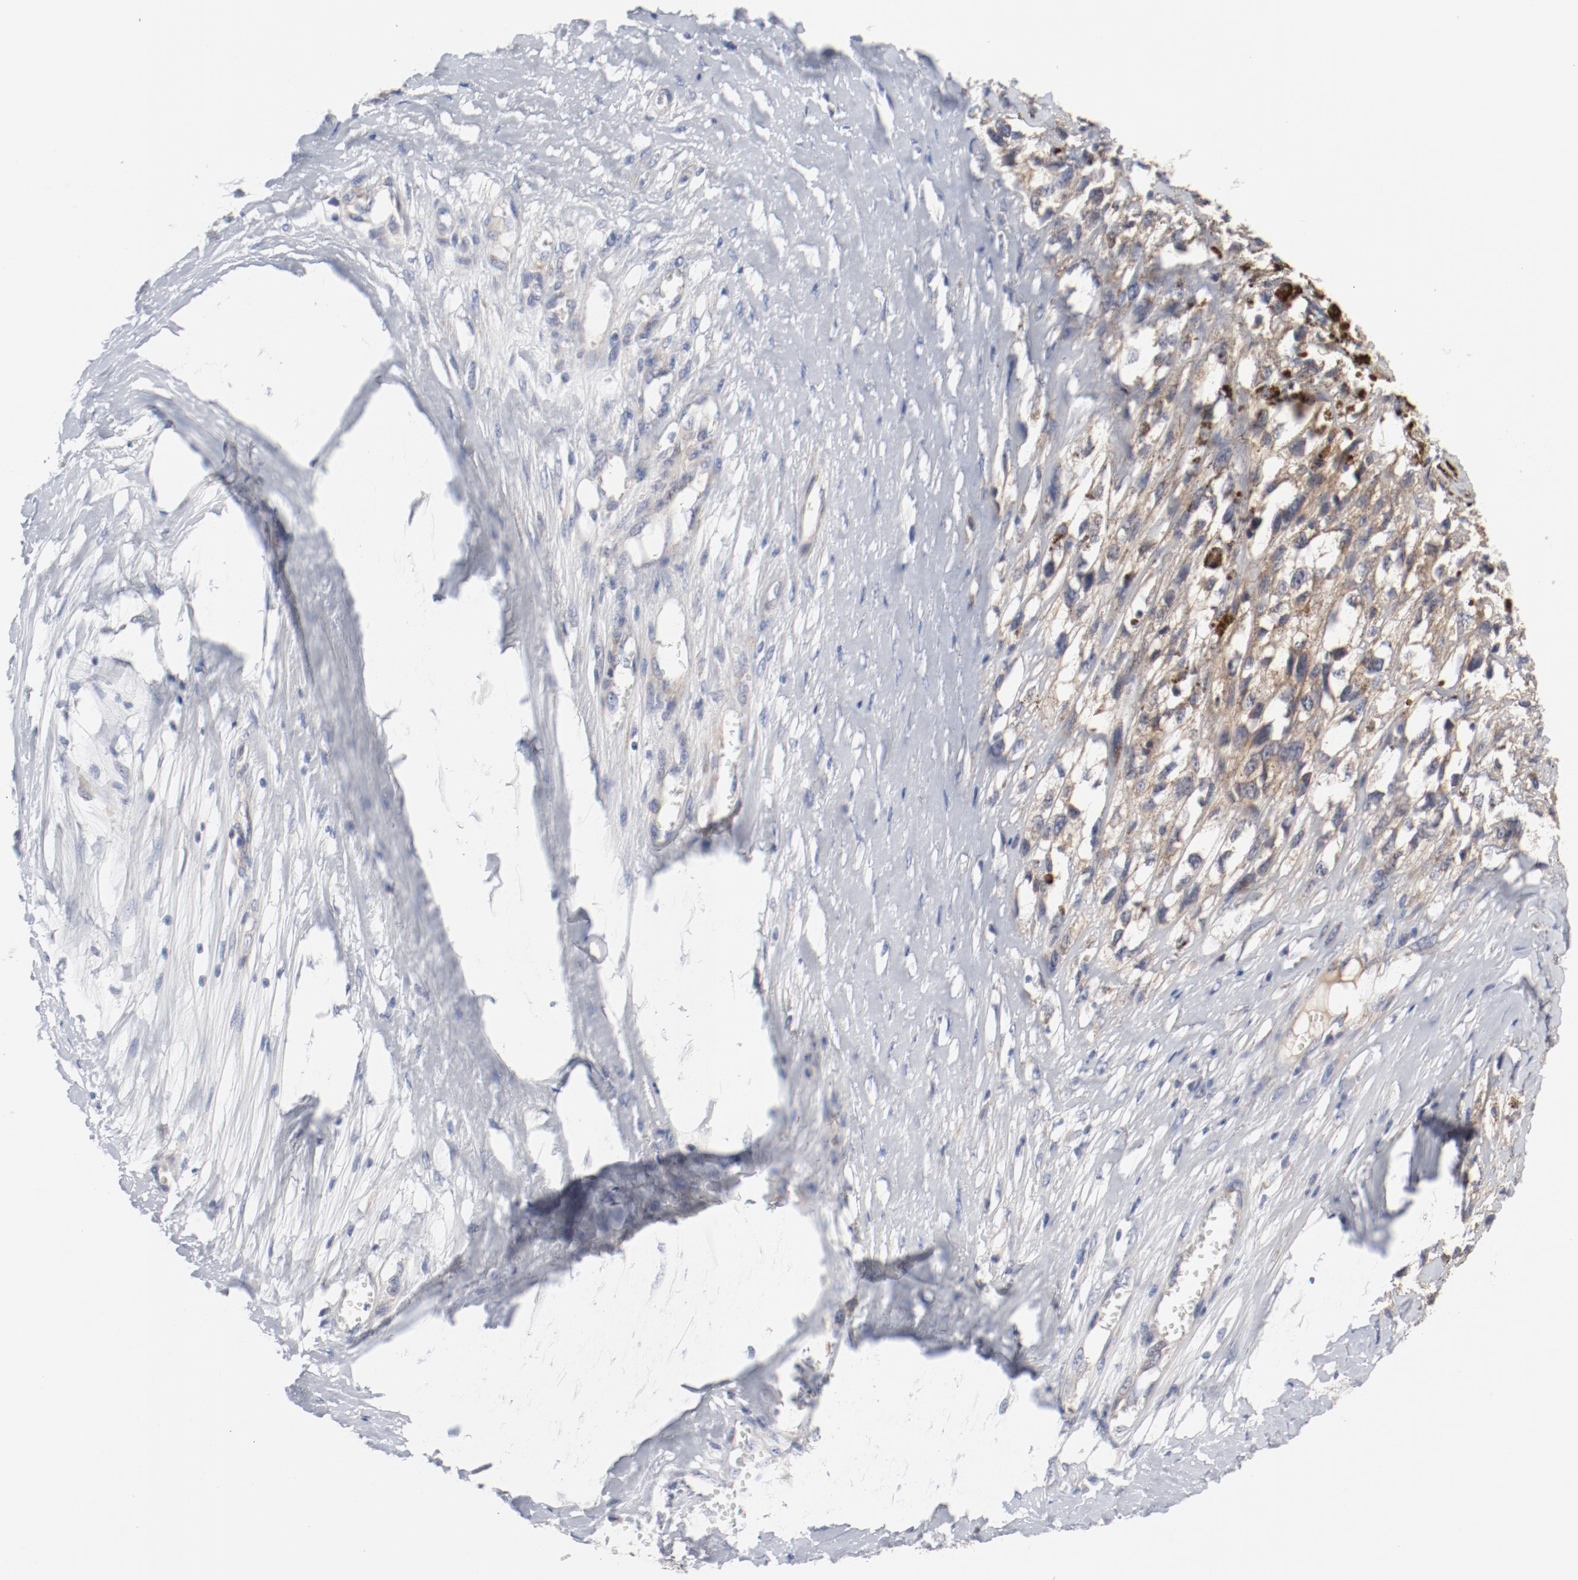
{"staining": {"intensity": "moderate", "quantity": ">75%", "location": "cytoplasmic/membranous"}, "tissue": "melanoma", "cell_type": "Tumor cells", "image_type": "cancer", "snomed": [{"axis": "morphology", "description": "Malignant melanoma, Metastatic site"}, {"axis": "topography", "description": "Lymph node"}], "caption": "Immunohistochemistry (IHC) image of malignant melanoma (metastatic site) stained for a protein (brown), which demonstrates medium levels of moderate cytoplasmic/membranous positivity in about >75% of tumor cells.", "gene": "BAD", "patient": {"sex": "male", "age": 59}}